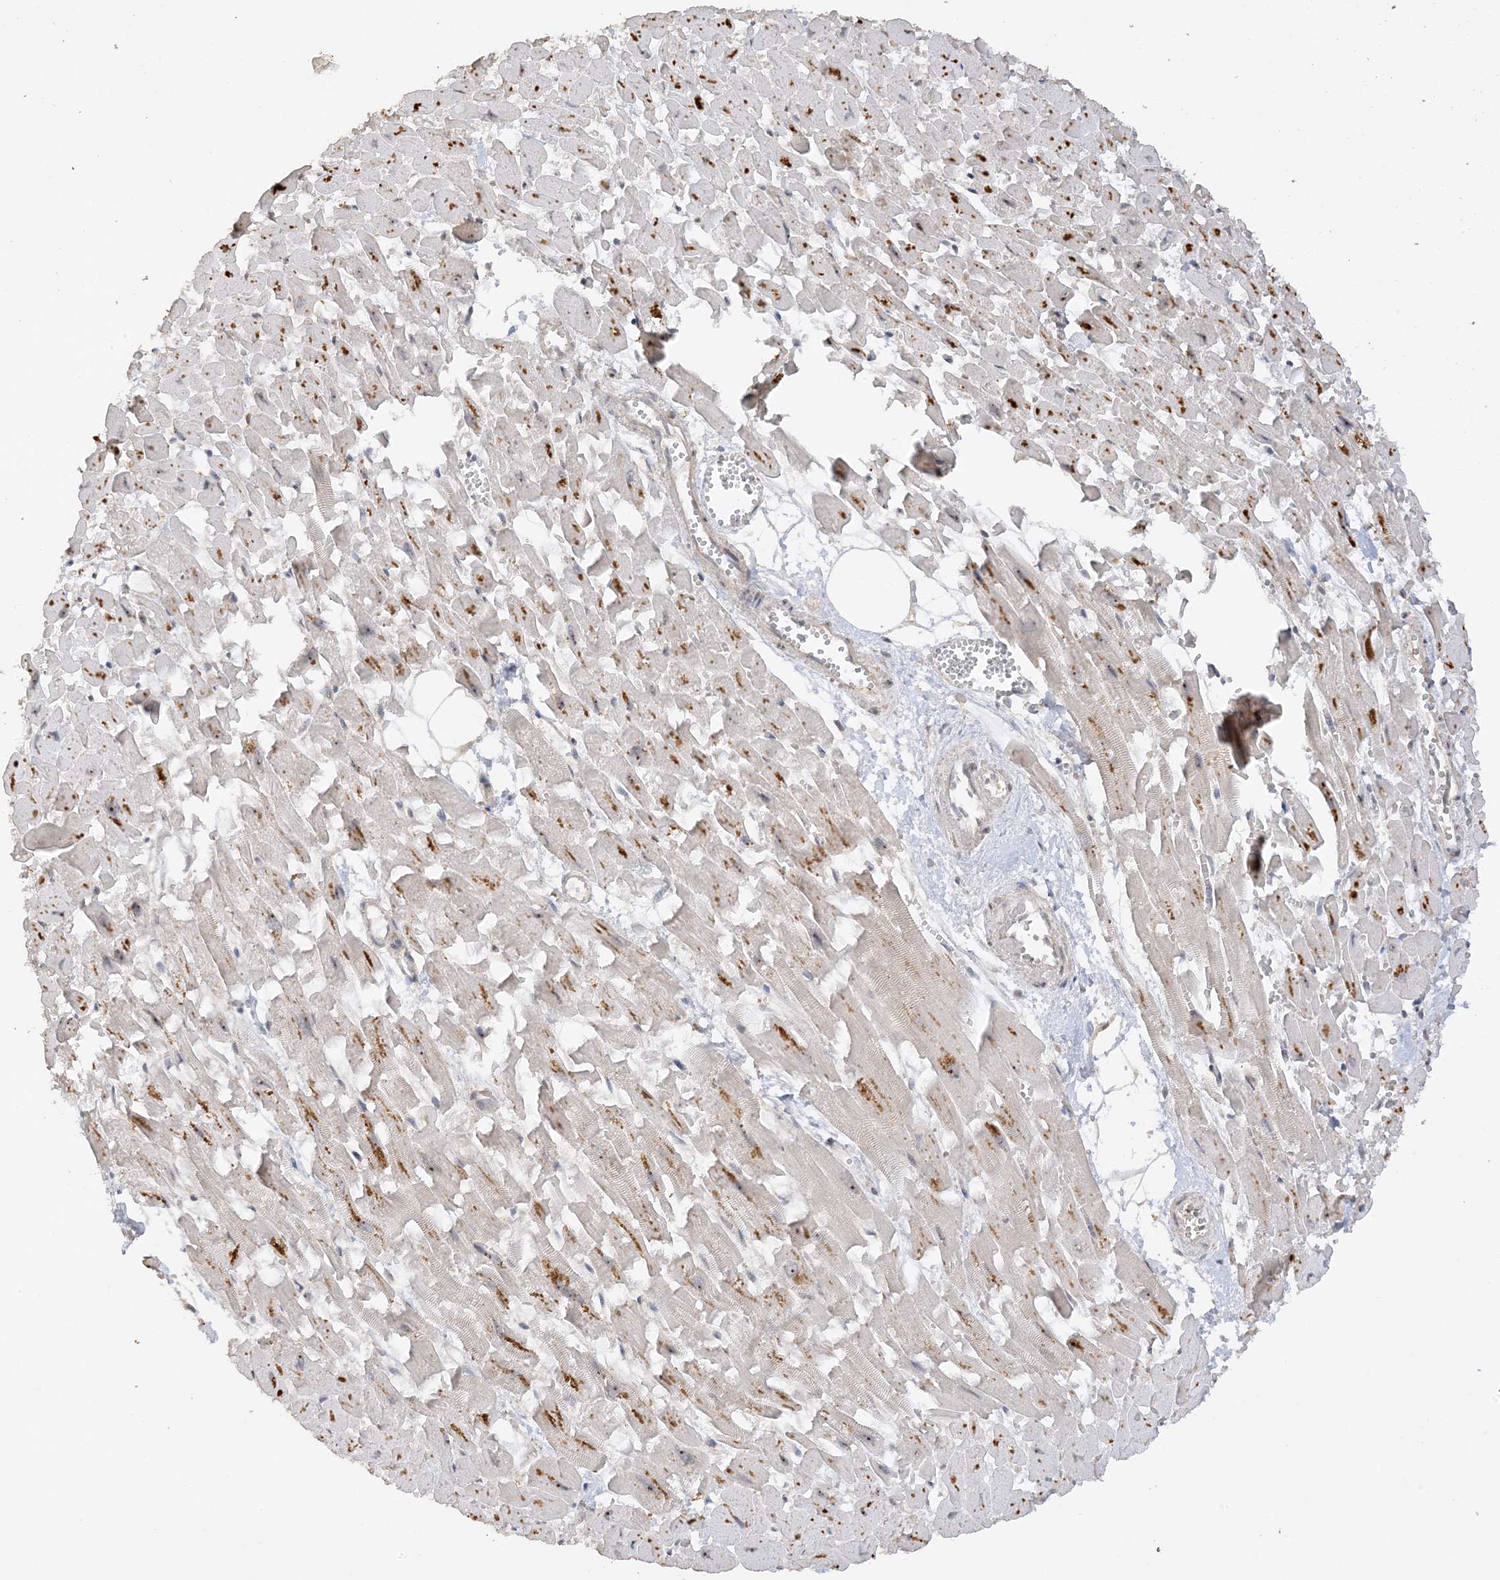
{"staining": {"intensity": "moderate", "quantity": "25%-75%", "location": "cytoplasmic/membranous,nuclear"}, "tissue": "heart muscle", "cell_type": "Cardiomyocytes", "image_type": "normal", "snomed": [{"axis": "morphology", "description": "Normal tissue, NOS"}, {"axis": "topography", "description": "Heart"}], "caption": "Immunohistochemistry (IHC) image of unremarkable heart muscle: heart muscle stained using immunohistochemistry (IHC) reveals medium levels of moderate protein expression localized specifically in the cytoplasmic/membranous,nuclear of cardiomyocytes, appearing as a cytoplasmic/membranous,nuclear brown color.", "gene": "DDX18", "patient": {"sex": "female", "age": 64}}